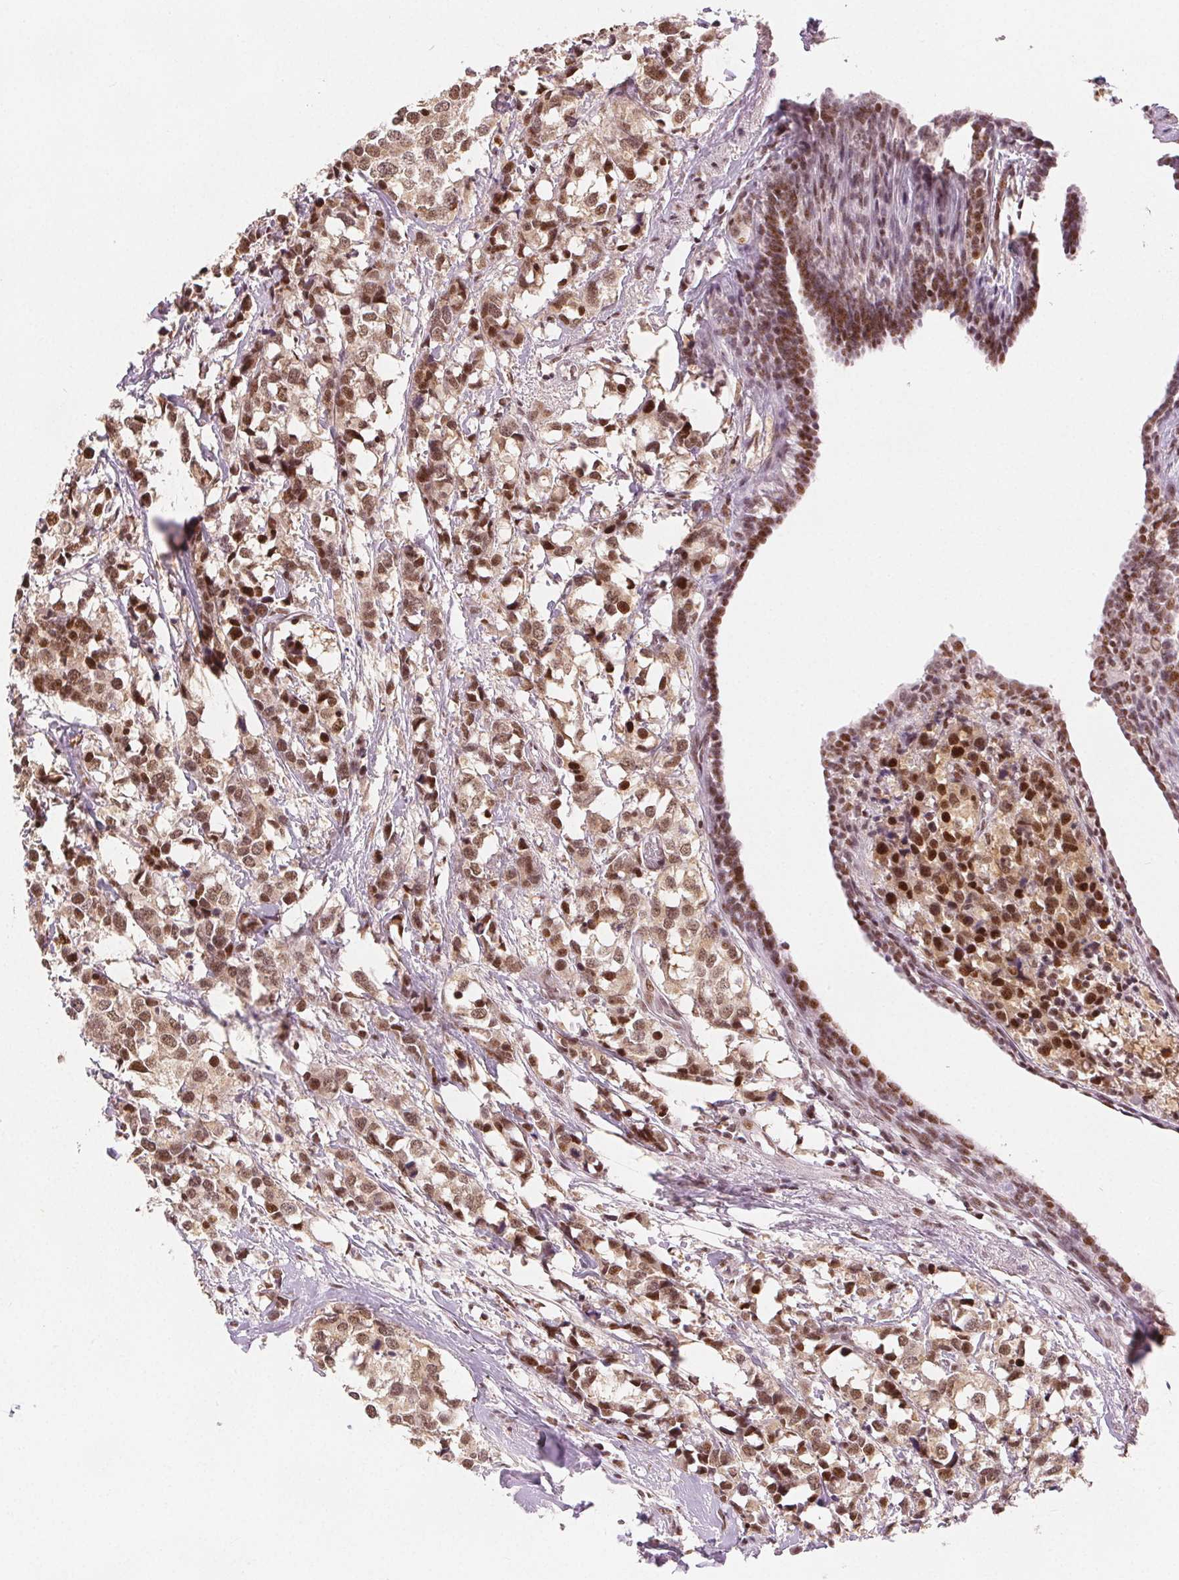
{"staining": {"intensity": "moderate", "quantity": ">75%", "location": "nuclear"}, "tissue": "breast cancer", "cell_type": "Tumor cells", "image_type": "cancer", "snomed": [{"axis": "morphology", "description": "Lobular carcinoma"}, {"axis": "topography", "description": "Breast"}], "caption": "Tumor cells demonstrate medium levels of moderate nuclear positivity in approximately >75% of cells in human breast lobular carcinoma. (brown staining indicates protein expression, while blue staining denotes nuclei).", "gene": "ZNF703", "patient": {"sex": "female", "age": 59}}